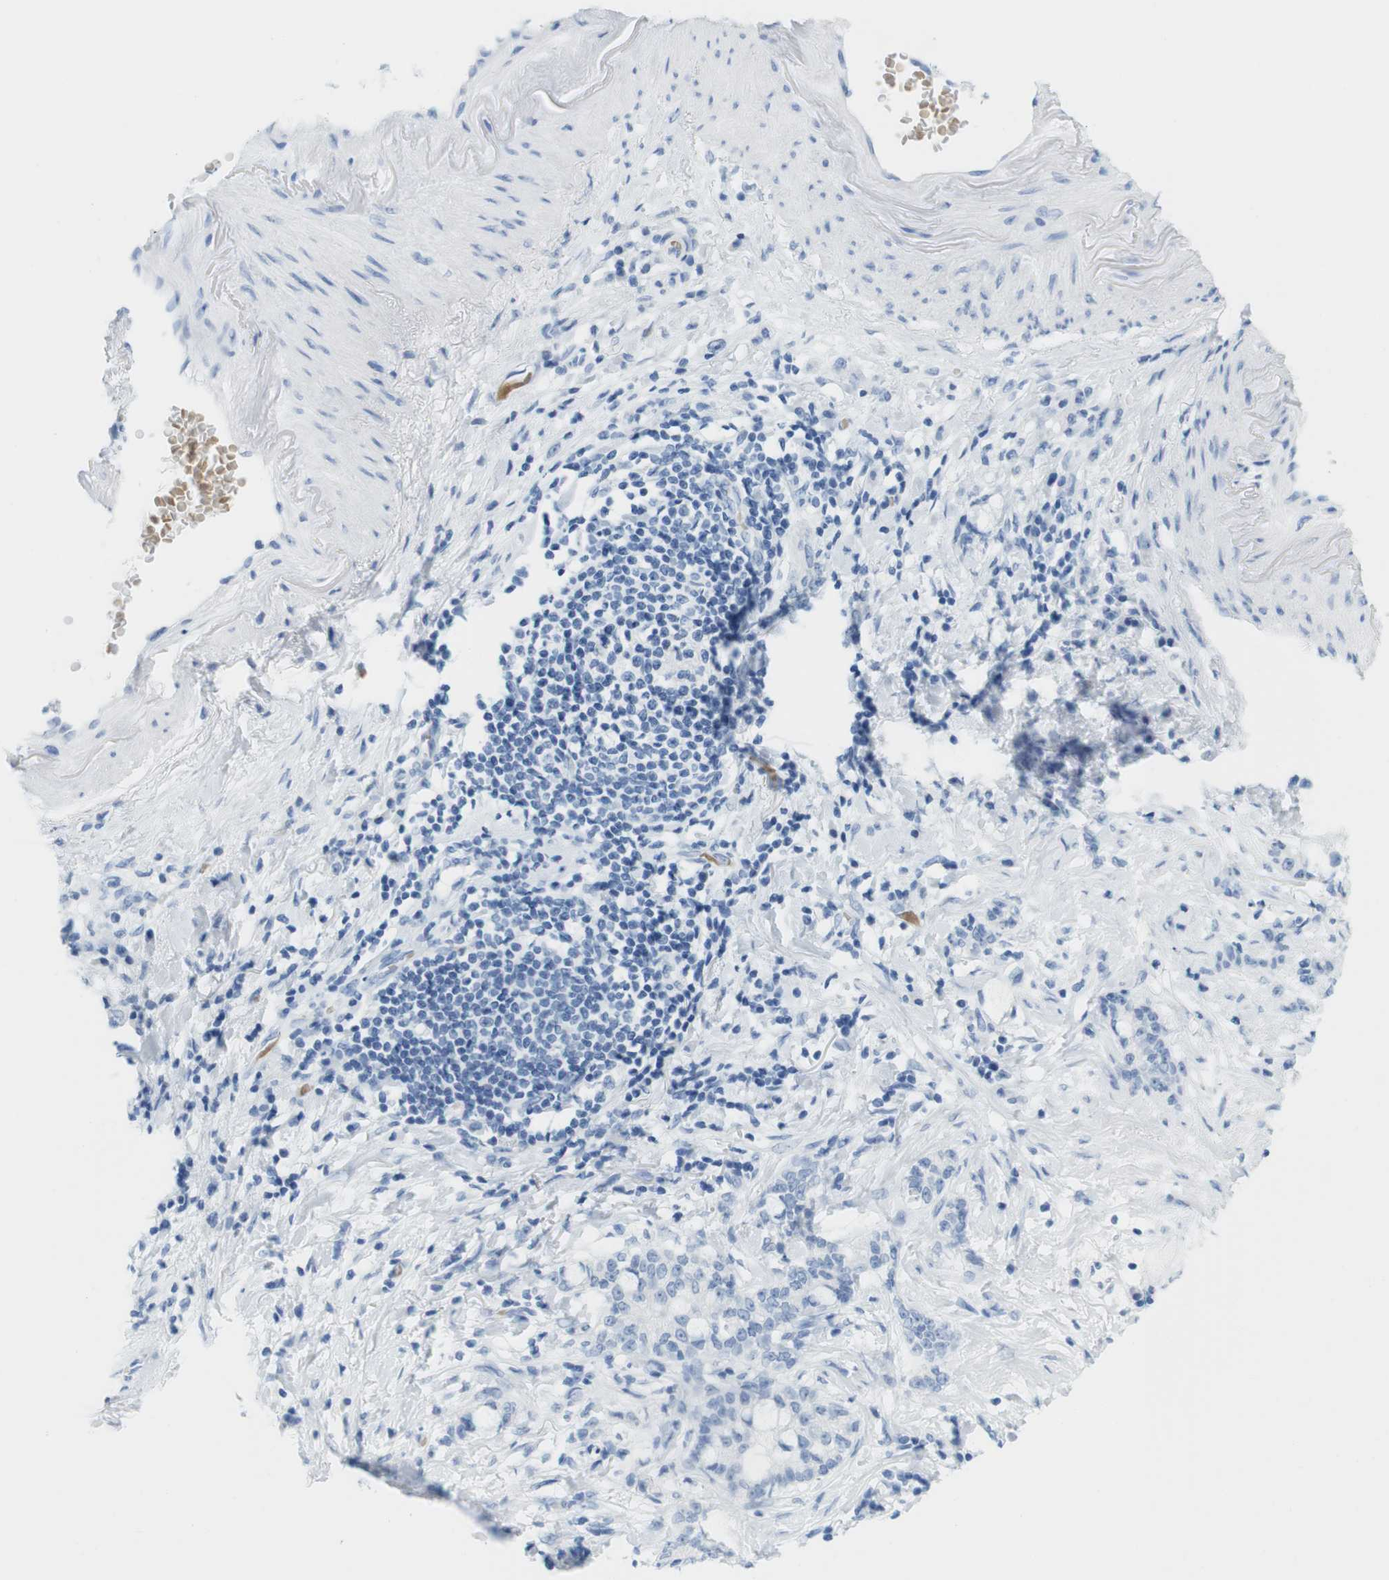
{"staining": {"intensity": "negative", "quantity": "none", "location": "none"}, "tissue": "stomach cancer", "cell_type": "Tumor cells", "image_type": "cancer", "snomed": [{"axis": "morphology", "description": "Adenocarcinoma, NOS"}, {"axis": "topography", "description": "Stomach, lower"}], "caption": "High power microscopy micrograph of an IHC micrograph of stomach cancer (adenocarcinoma), revealing no significant positivity in tumor cells. (Brightfield microscopy of DAB (3,3'-diaminobenzidine) IHC at high magnification).", "gene": "TNNT2", "patient": {"sex": "male", "age": 88}}